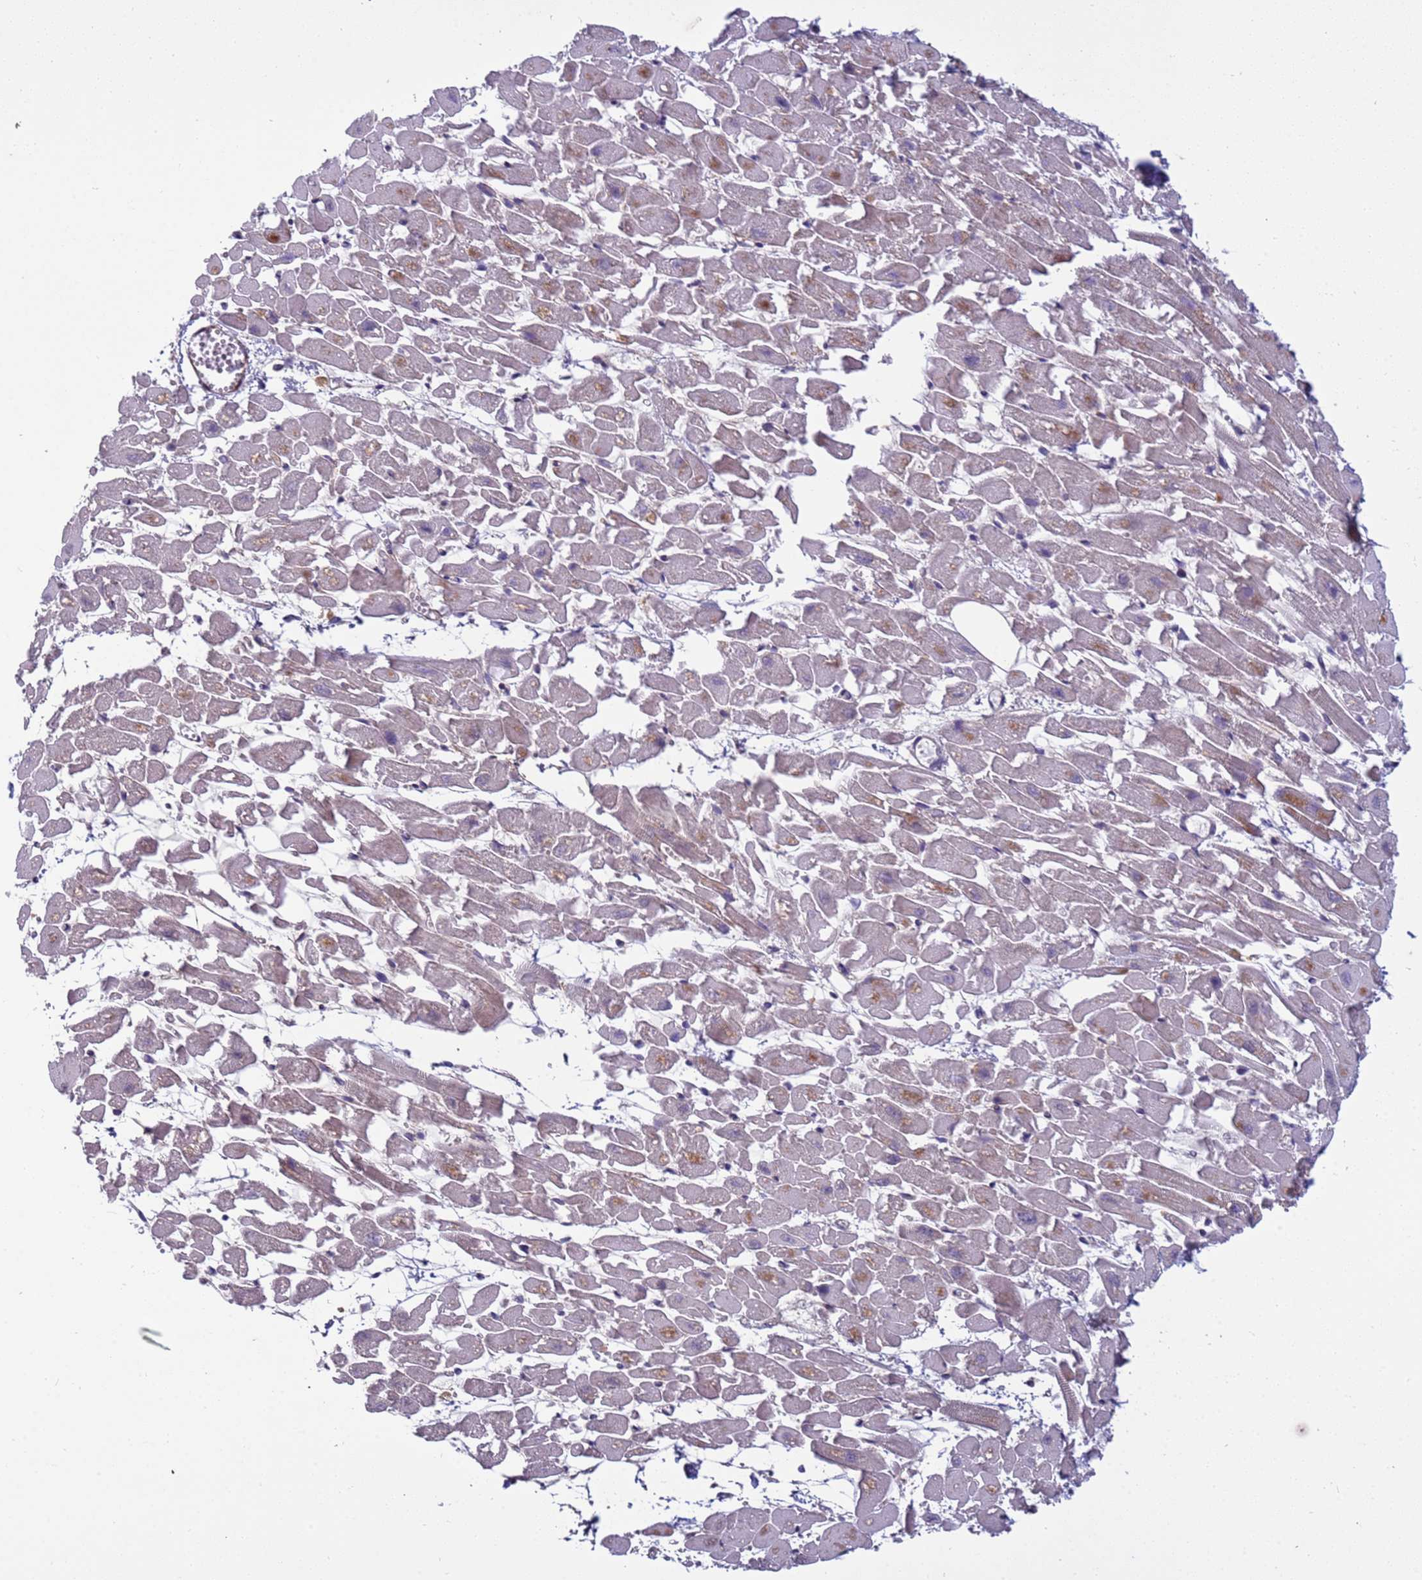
{"staining": {"intensity": "weak", "quantity": "25%-75%", "location": "cytoplasmic/membranous"}, "tissue": "heart muscle", "cell_type": "Cardiomyocytes", "image_type": "normal", "snomed": [{"axis": "morphology", "description": "Normal tissue, NOS"}, {"axis": "topography", "description": "Heart"}], "caption": "The photomicrograph shows staining of normal heart muscle, revealing weak cytoplasmic/membranous protein staining (brown color) within cardiomyocytes.", "gene": "SHC3", "patient": {"sex": "female", "age": 64}}